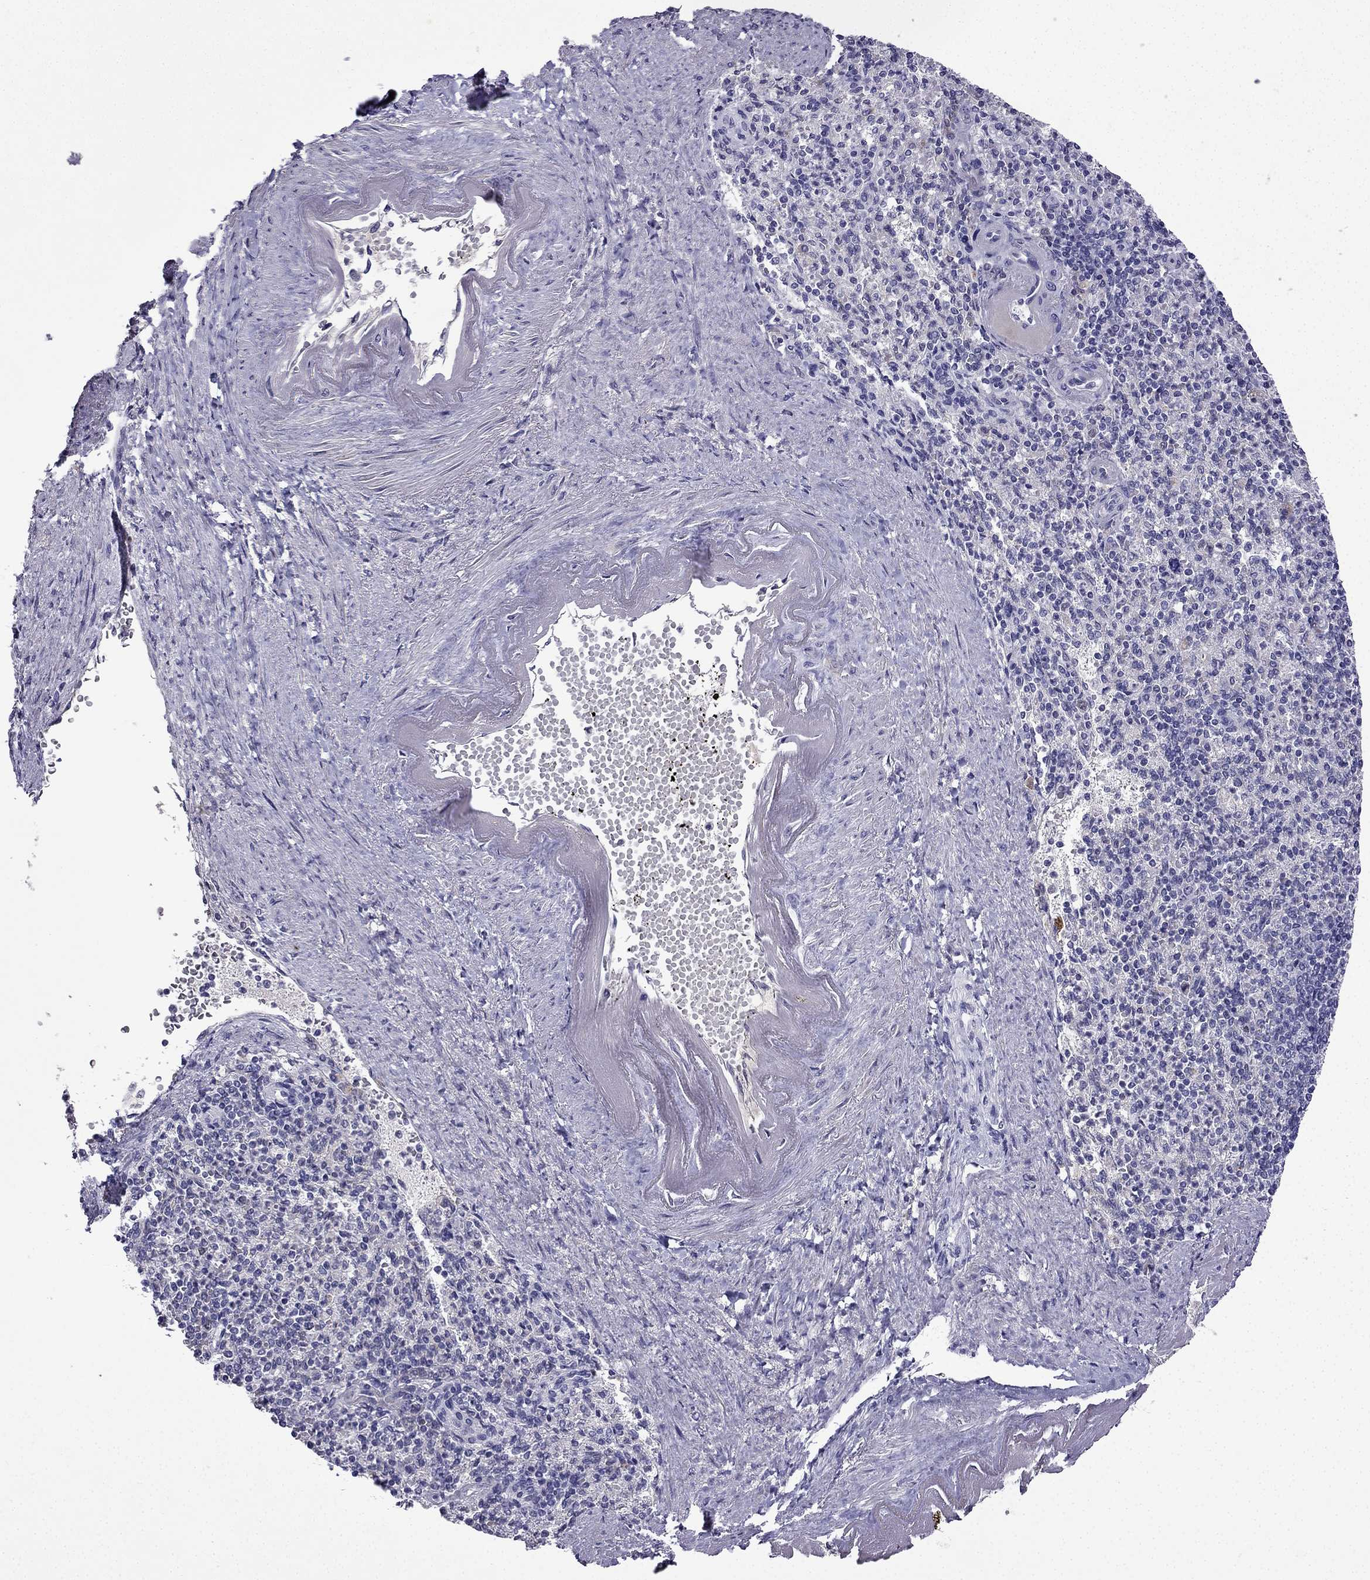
{"staining": {"intensity": "negative", "quantity": "none", "location": "none"}, "tissue": "spleen", "cell_type": "Cells in red pulp", "image_type": "normal", "snomed": [{"axis": "morphology", "description": "Normal tissue, NOS"}, {"axis": "topography", "description": "Spleen"}], "caption": "Immunohistochemistry (IHC) of benign spleen displays no positivity in cells in red pulp.", "gene": "UHRF1", "patient": {"sex": "female", "age": 74}}